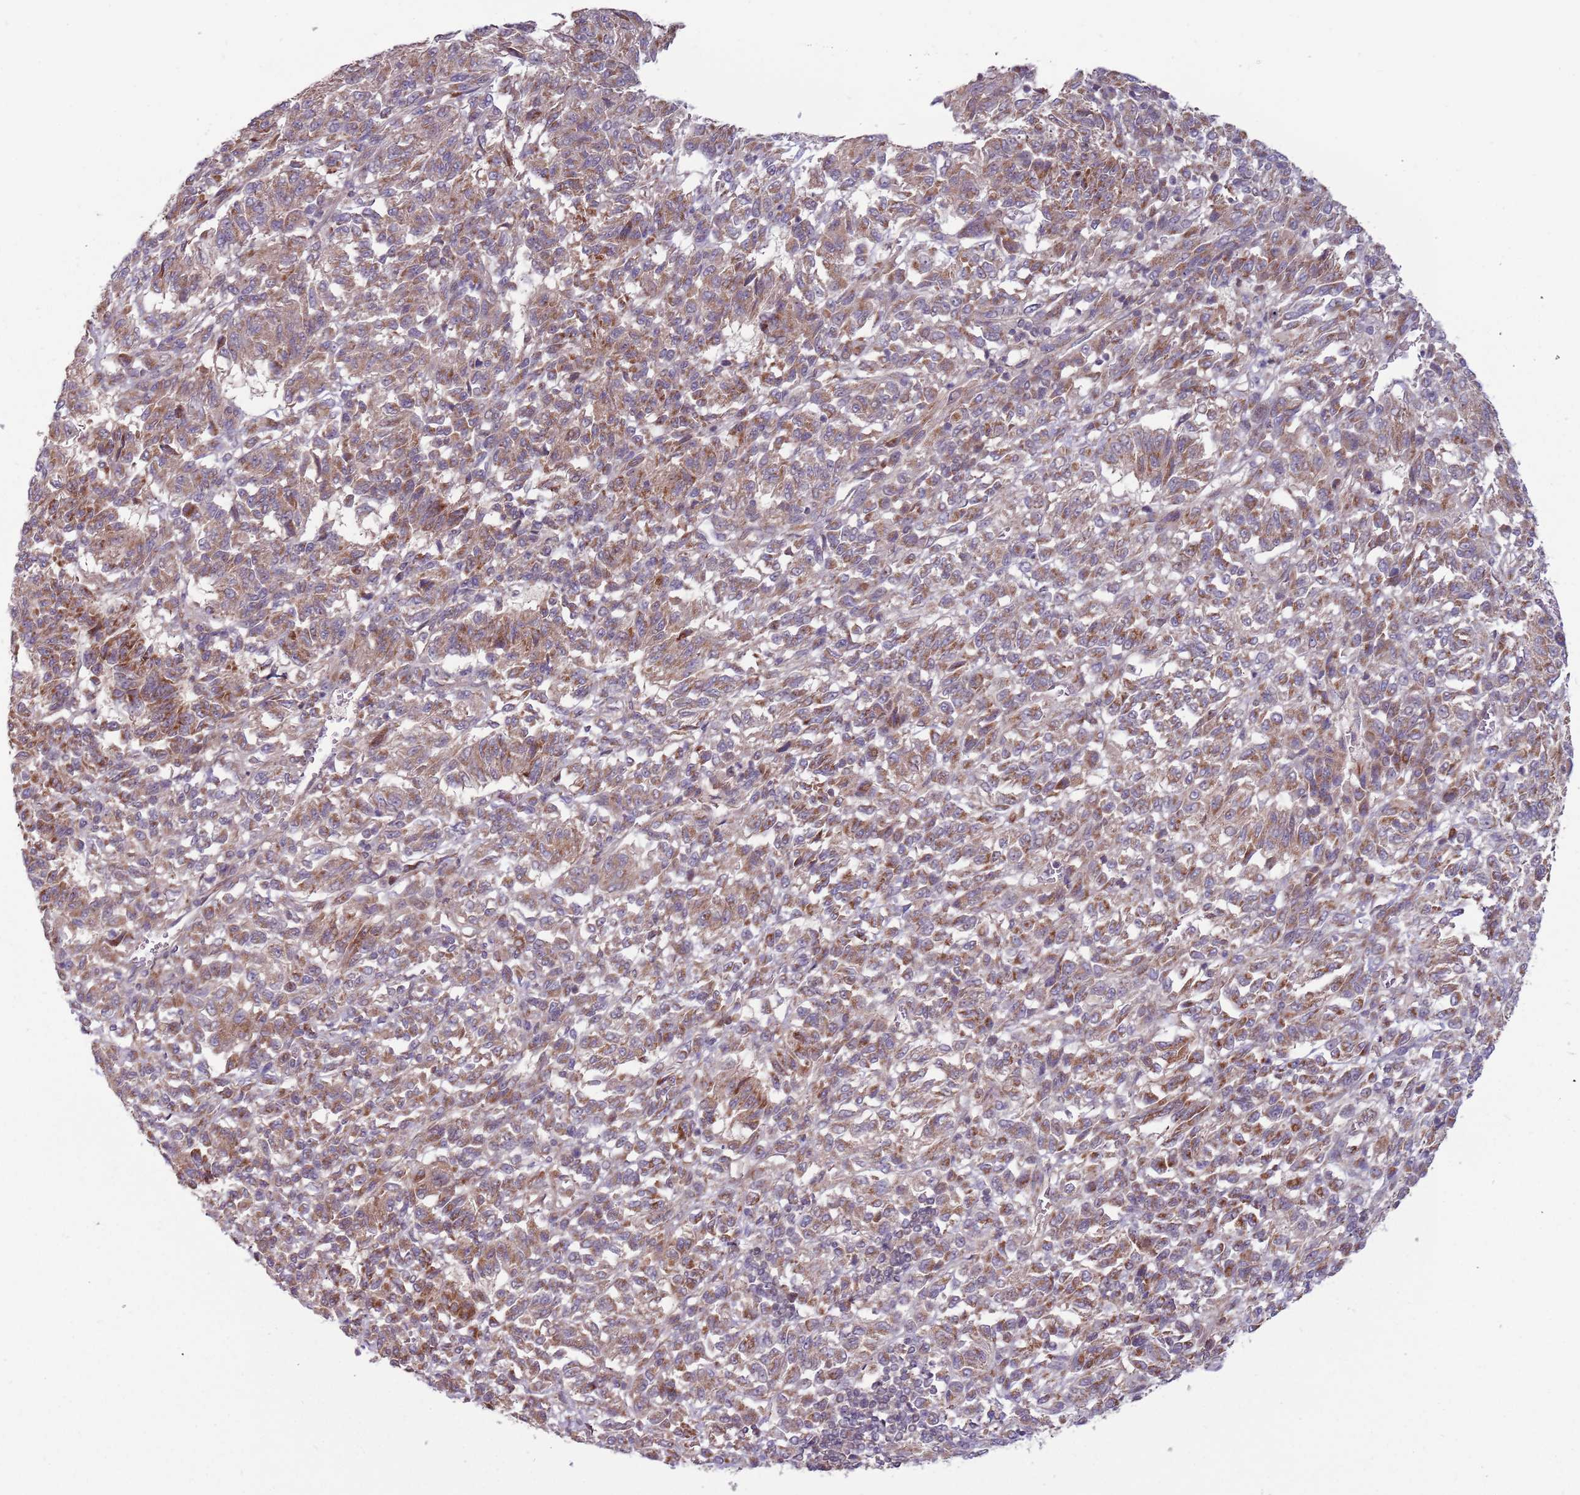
{"staining": {"intensity": "moderate", "quantity": "25%-75%", "location": "cytoplasmic/membranous"}, "tissue": "melanoma", "cell_type": "Tumor cells", "image_type": "cancer", "snomed": [{"axis": "morphology", "description": "Malignant melanoma, Metastatic site"}, {"axis": "topography", "description": "Lung"}], "caption": "The image reveals immunohistochemical staining of melanoma. There is moderate cytoplasmic/membranous staining is identified in approximately 25%-75% of tumor cells.", "gene": "RNF181", "patient": {"sex": "male", "age": 64}}